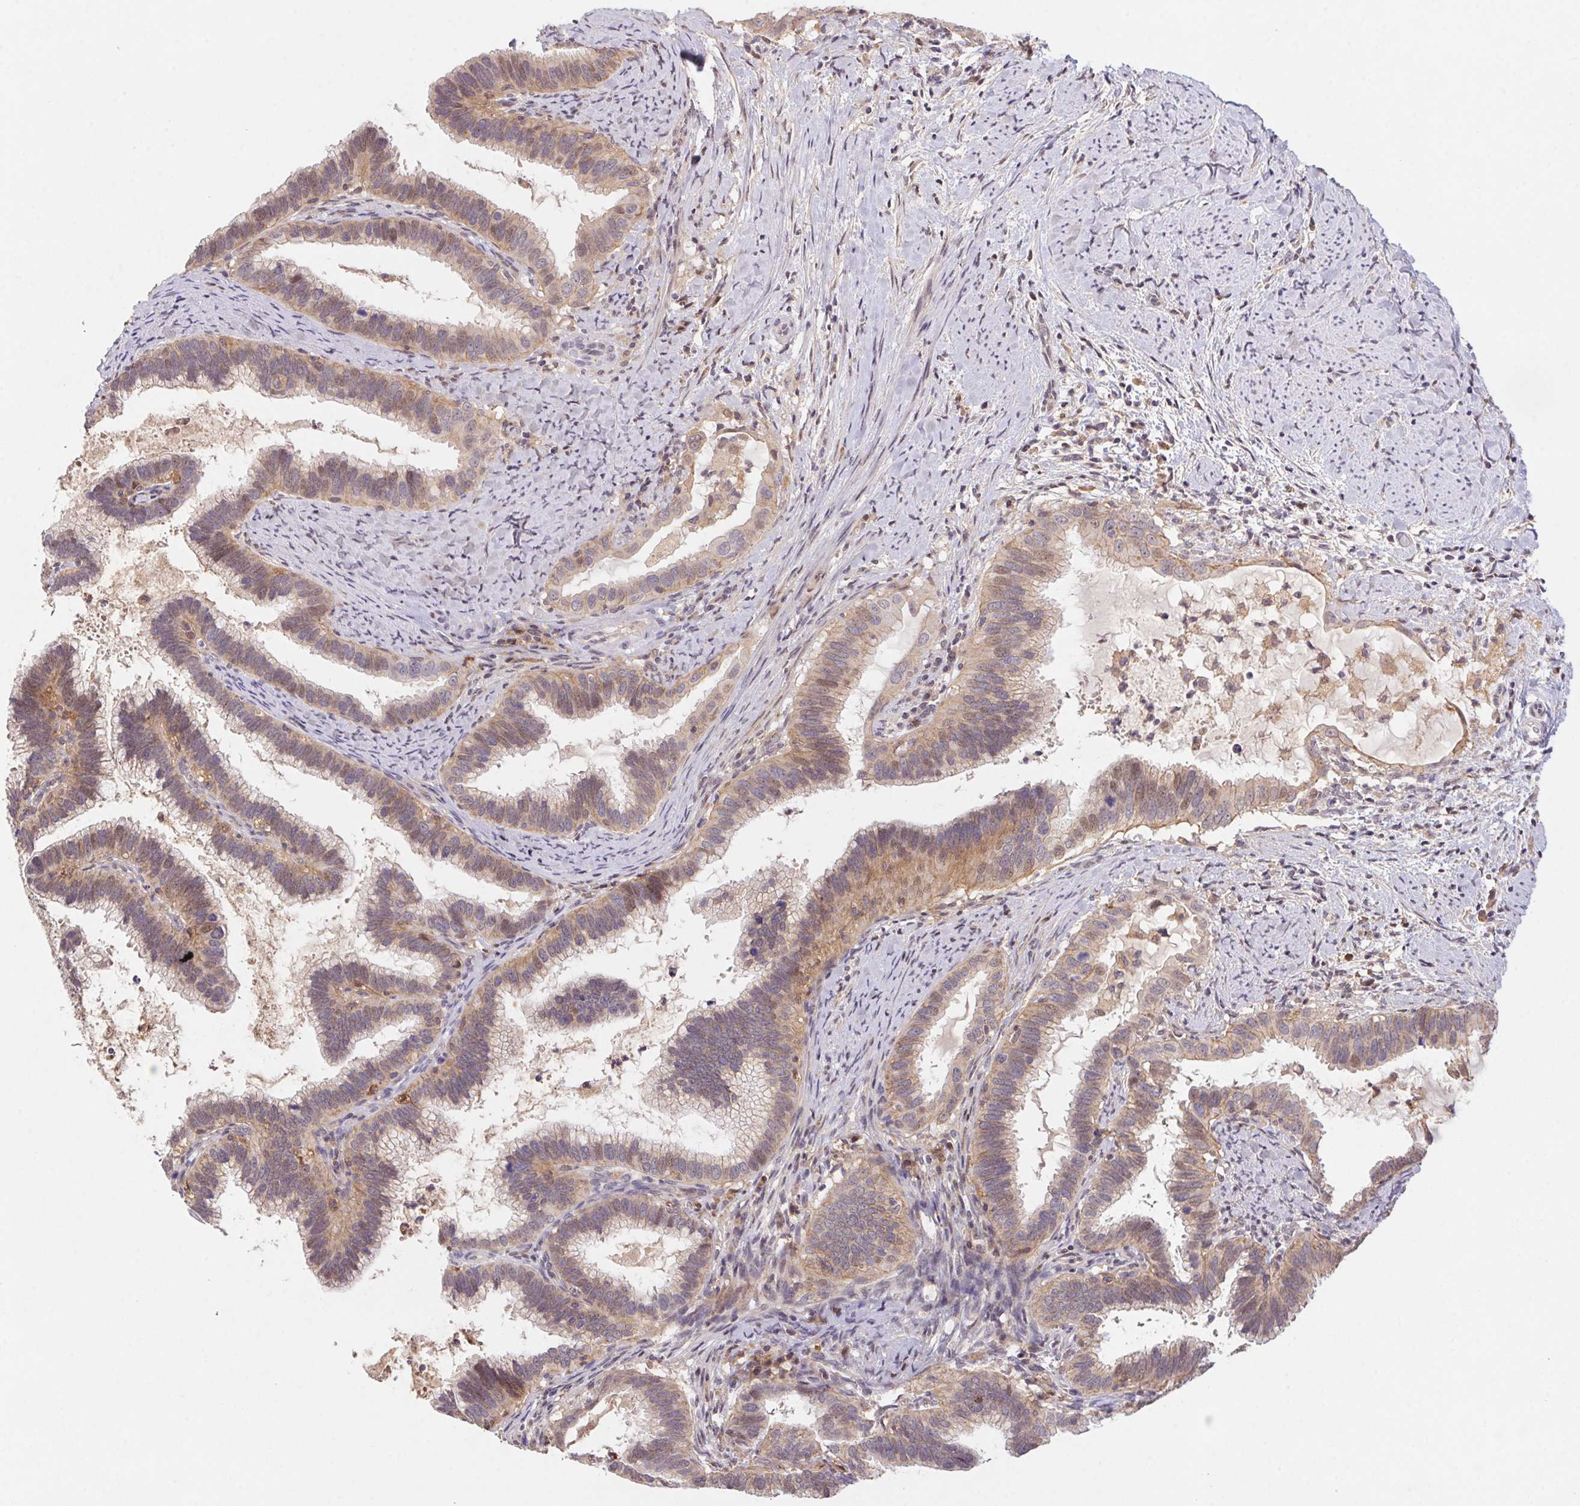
{"staining": {"intensity": "weak", "quantity": ">75%", "location": "cytoplasmic/membranous"}, "tissue": "cervical cancer", "cell_type": "Tumor cells", "image_type": "cancer", "snomed": [{"axis": "morphology", "description": "Adenocarcinoma, NOS"}, {"axis": "topography", "description": "Cervix"}], "caption": "IHC (DAB (3,3'-diaminobenzidine)) staining of human cervical adenocarcinoma exhibits weak cytoplasmic/membranous protein staining in approximately >75% of tumor cells.", "gene": "SLC52A2", "patient": {"sex": "female", "age": 61}}